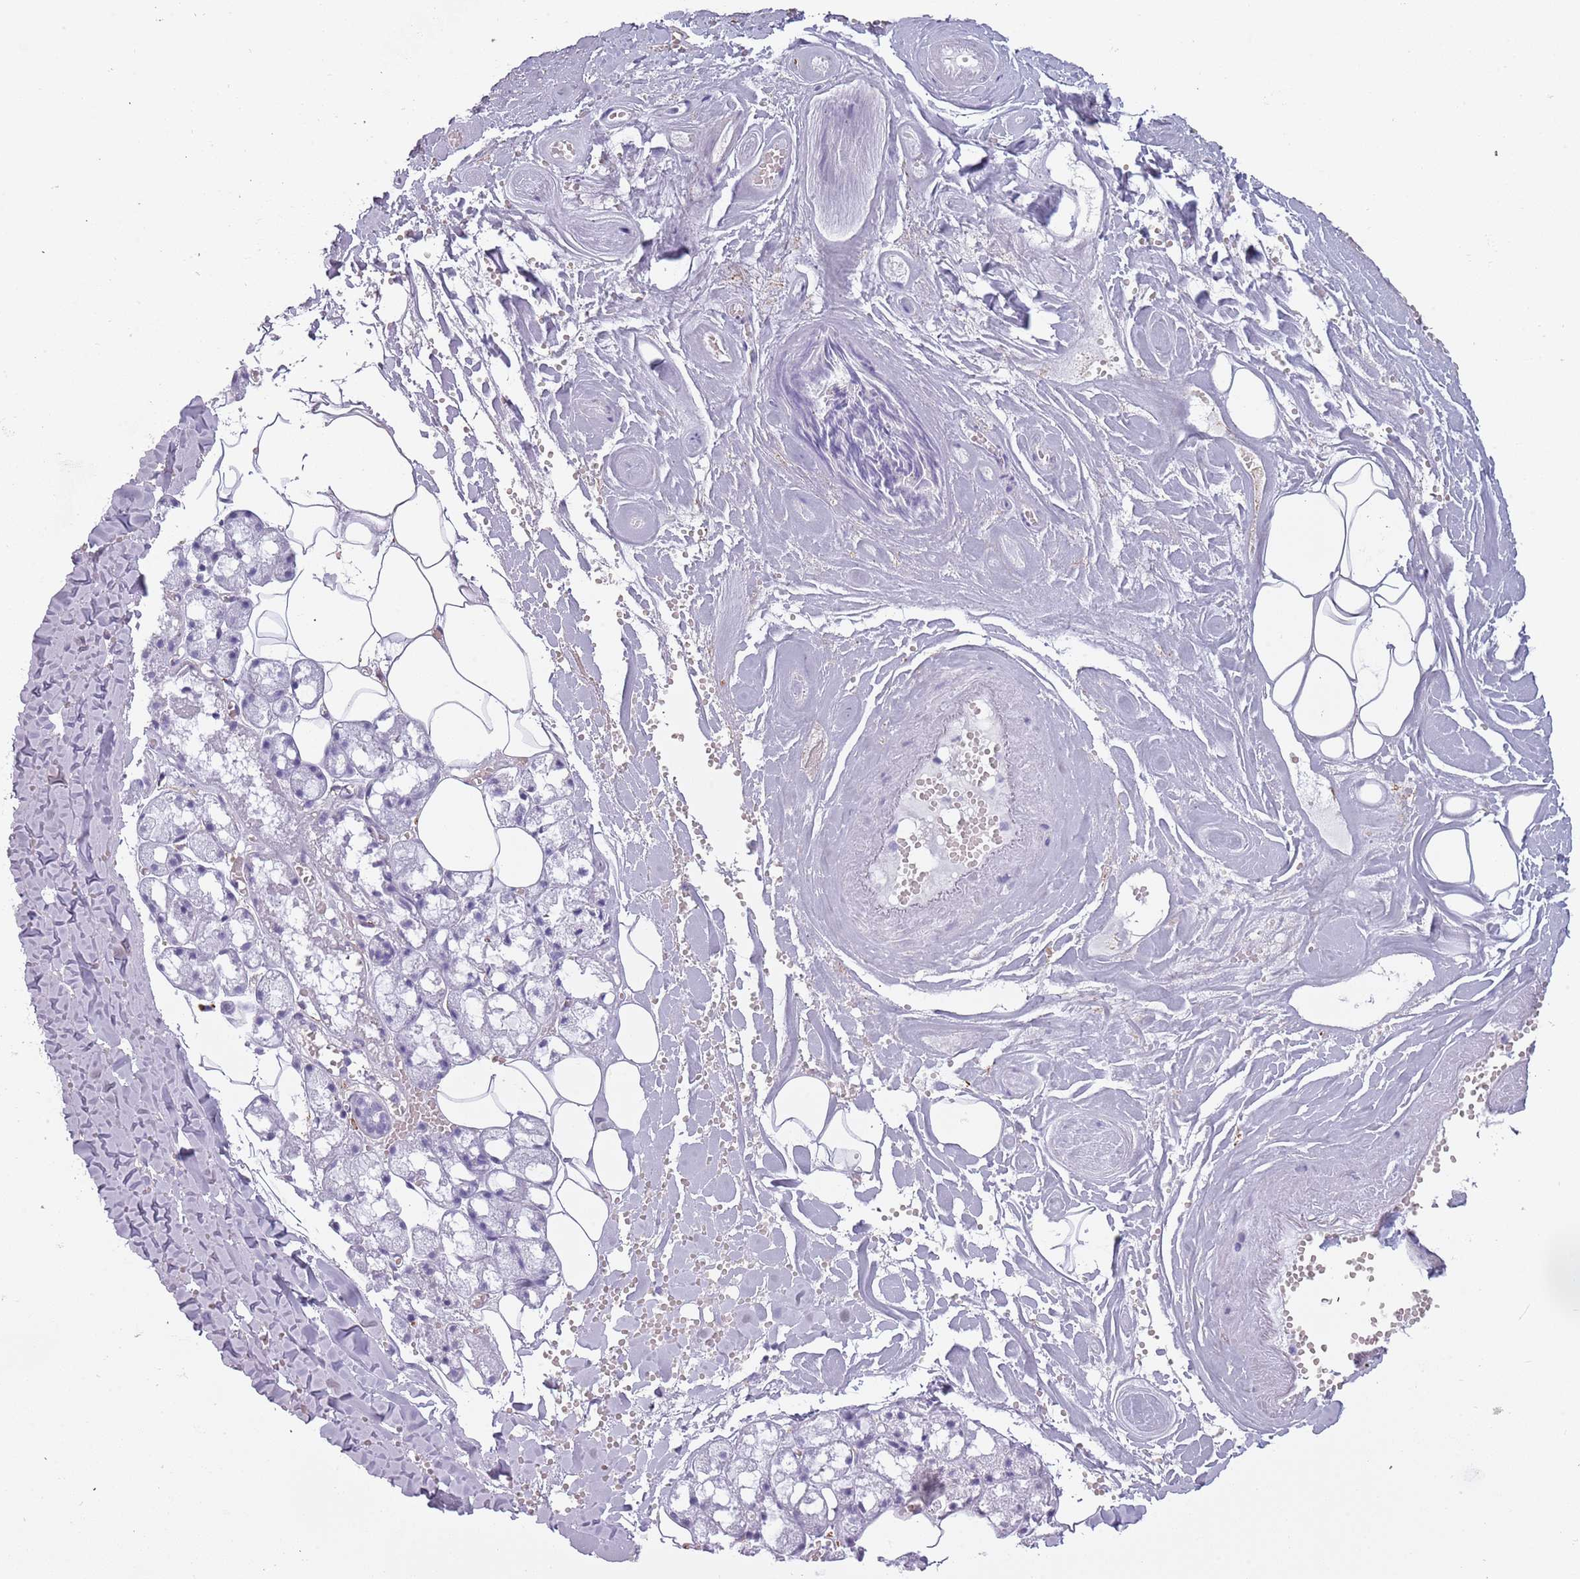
{"staining": {"intensity": "negative", "quantity": "none", "location": "none"}, "tissue": "salivary gland", "cell_type": "Glandular cells", "image_type": "normal", "snomed": [{"axis": "morphology", "description": "Normal tissue, NOS"}, {"axis": "topography", "description": "Salivary gland"}], "caption": "Micrograph shows no significant protein expression in glandular cells of unremarkable salivary gland. The staining was performed using DAB to visualize the protein expression in brown, while the nuclei were stained in blue with hematoxylin (Magnification: 20x).", "gene": "COLEC12", "patient": {"sex": "male", "age": 62}}